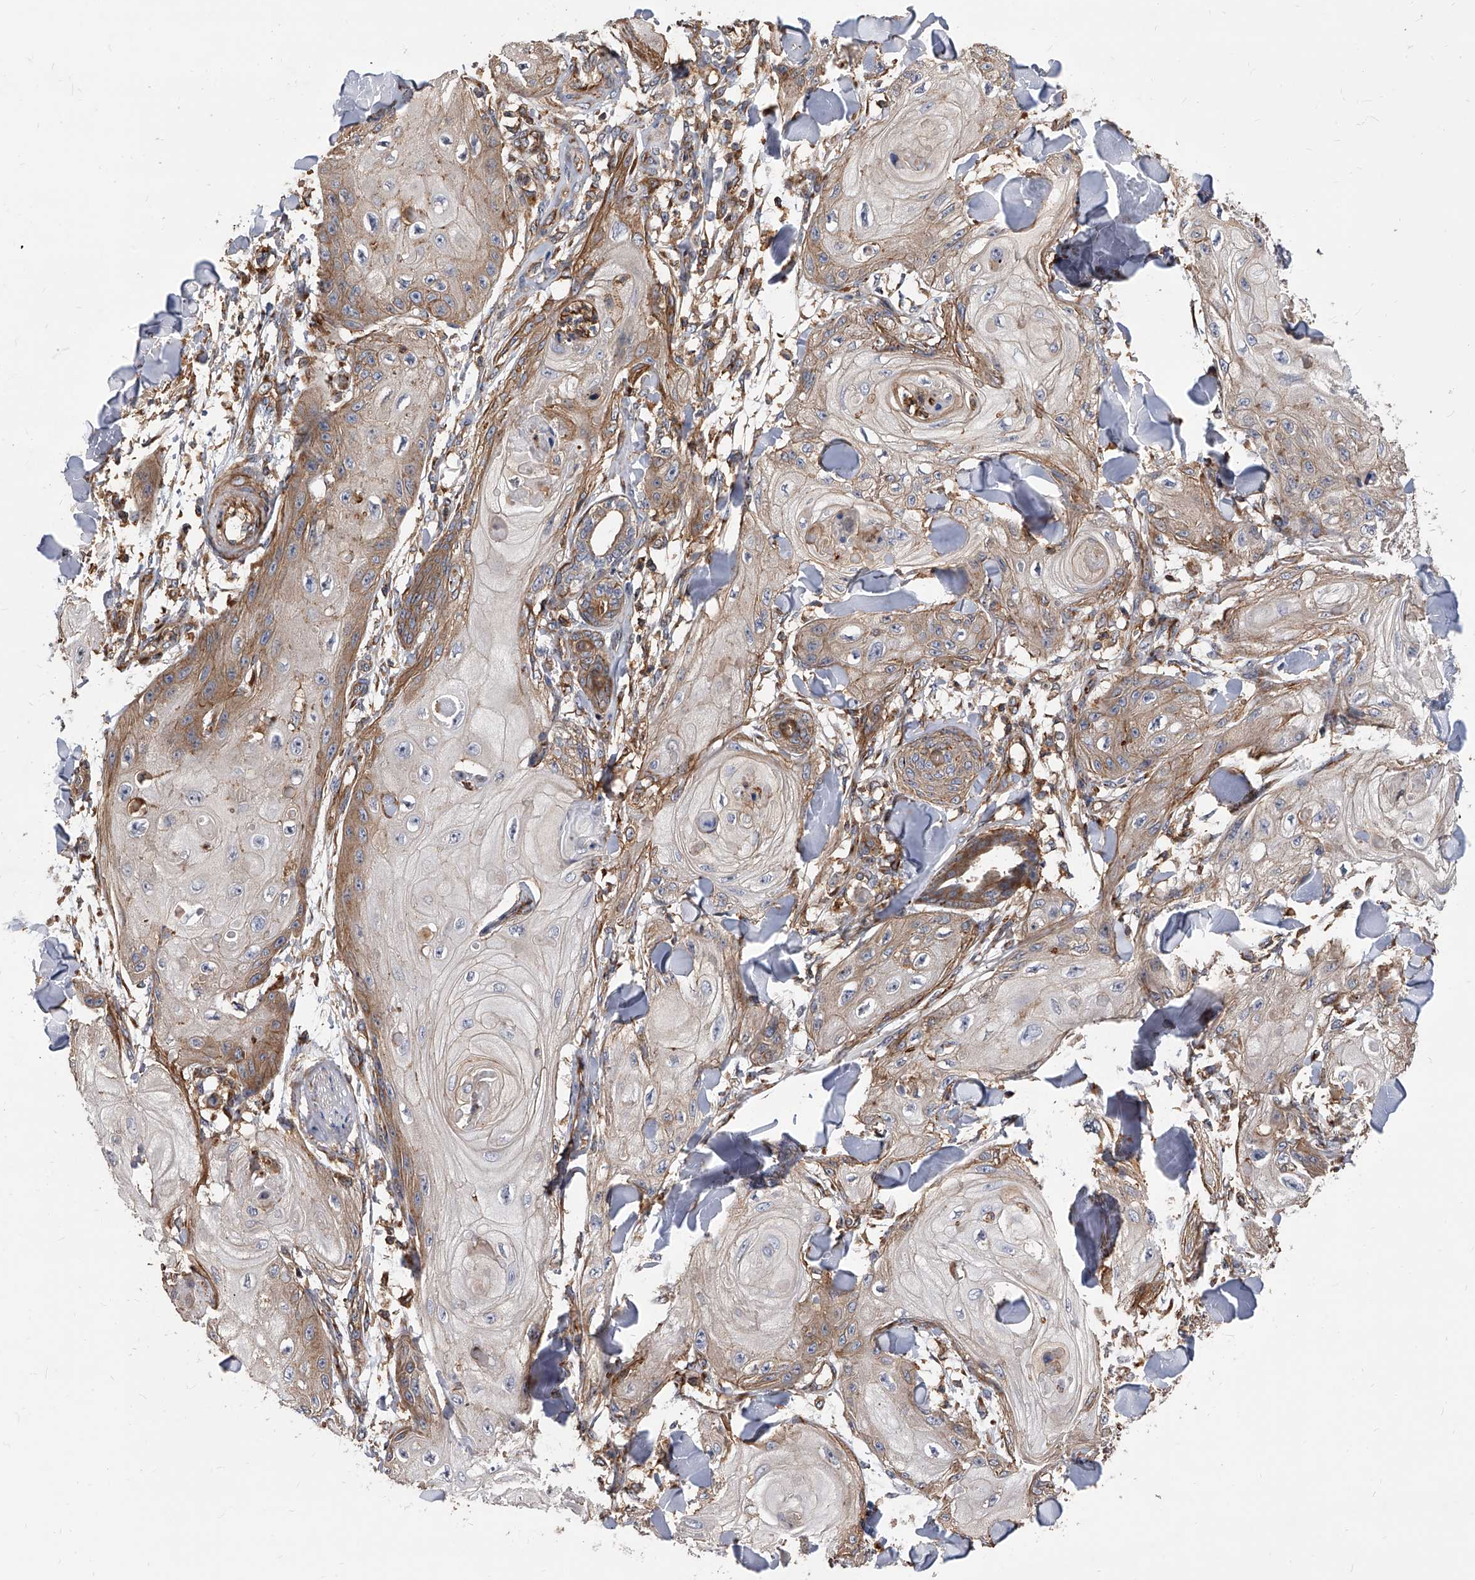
{"staining": {"intensity": "moderate", "quantity": "<25%", "location": "cytoplasmic/membranous"}, "tissue": "skin cancer", "cell_type": "Tumor cells", "image_type": "cancer", "snomed": [{"axis": "morphology", "description": "Squamous cell carcinoma, NOS"}, {"axis": "topography", "description": "Skin"}], "caption": "Immunohistochemical staining of skin cancer (squamous cell carcinoma) displays low levels of moderate cytoplasmic/membranous protein expression in about <25% of tumor cells.", "gene": "PISD", "patient": {"sex": "male", "age": 74}}